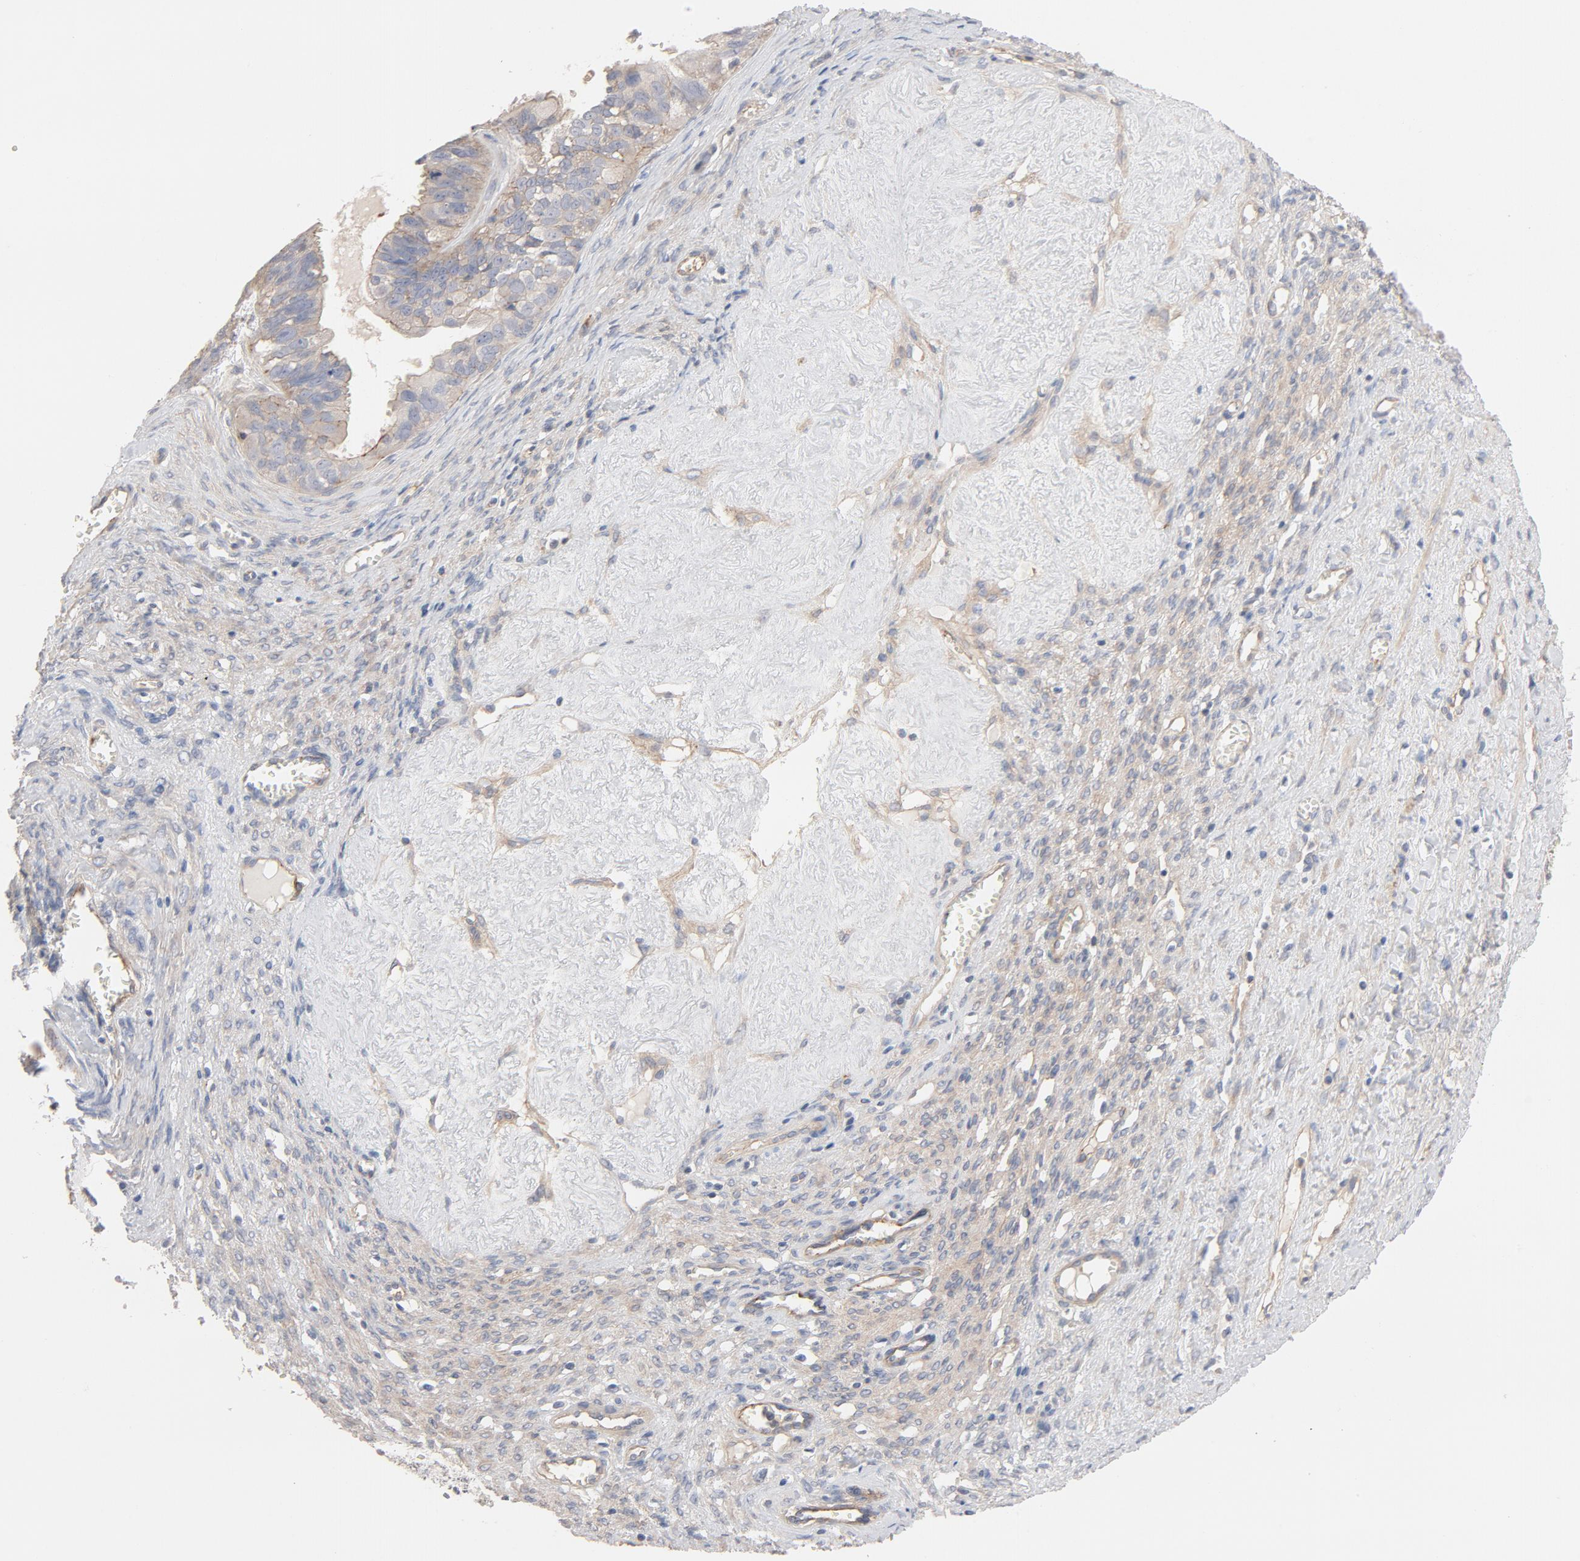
{"staining": {"intensity": "weak", "quantity": ">75%", "location": "cytoplasmic/membranous"}, "tissue": "ovarian cancer", "cell_type": "Tumor cells", "image_type": "cancer", "snomed": [{"axis": "morphology", "description": "Carcinoma, endometroid"}, {"axis": "topography", "description": "Ovary"}], "caption": "The immunohistochemical stain highlights weak cytoplasmic/membranous staining in tumor cells of ovarian endometroid carcinoma tissue.", "gene": "STRN3", "patient": {"sex": "female", "age": 85}}